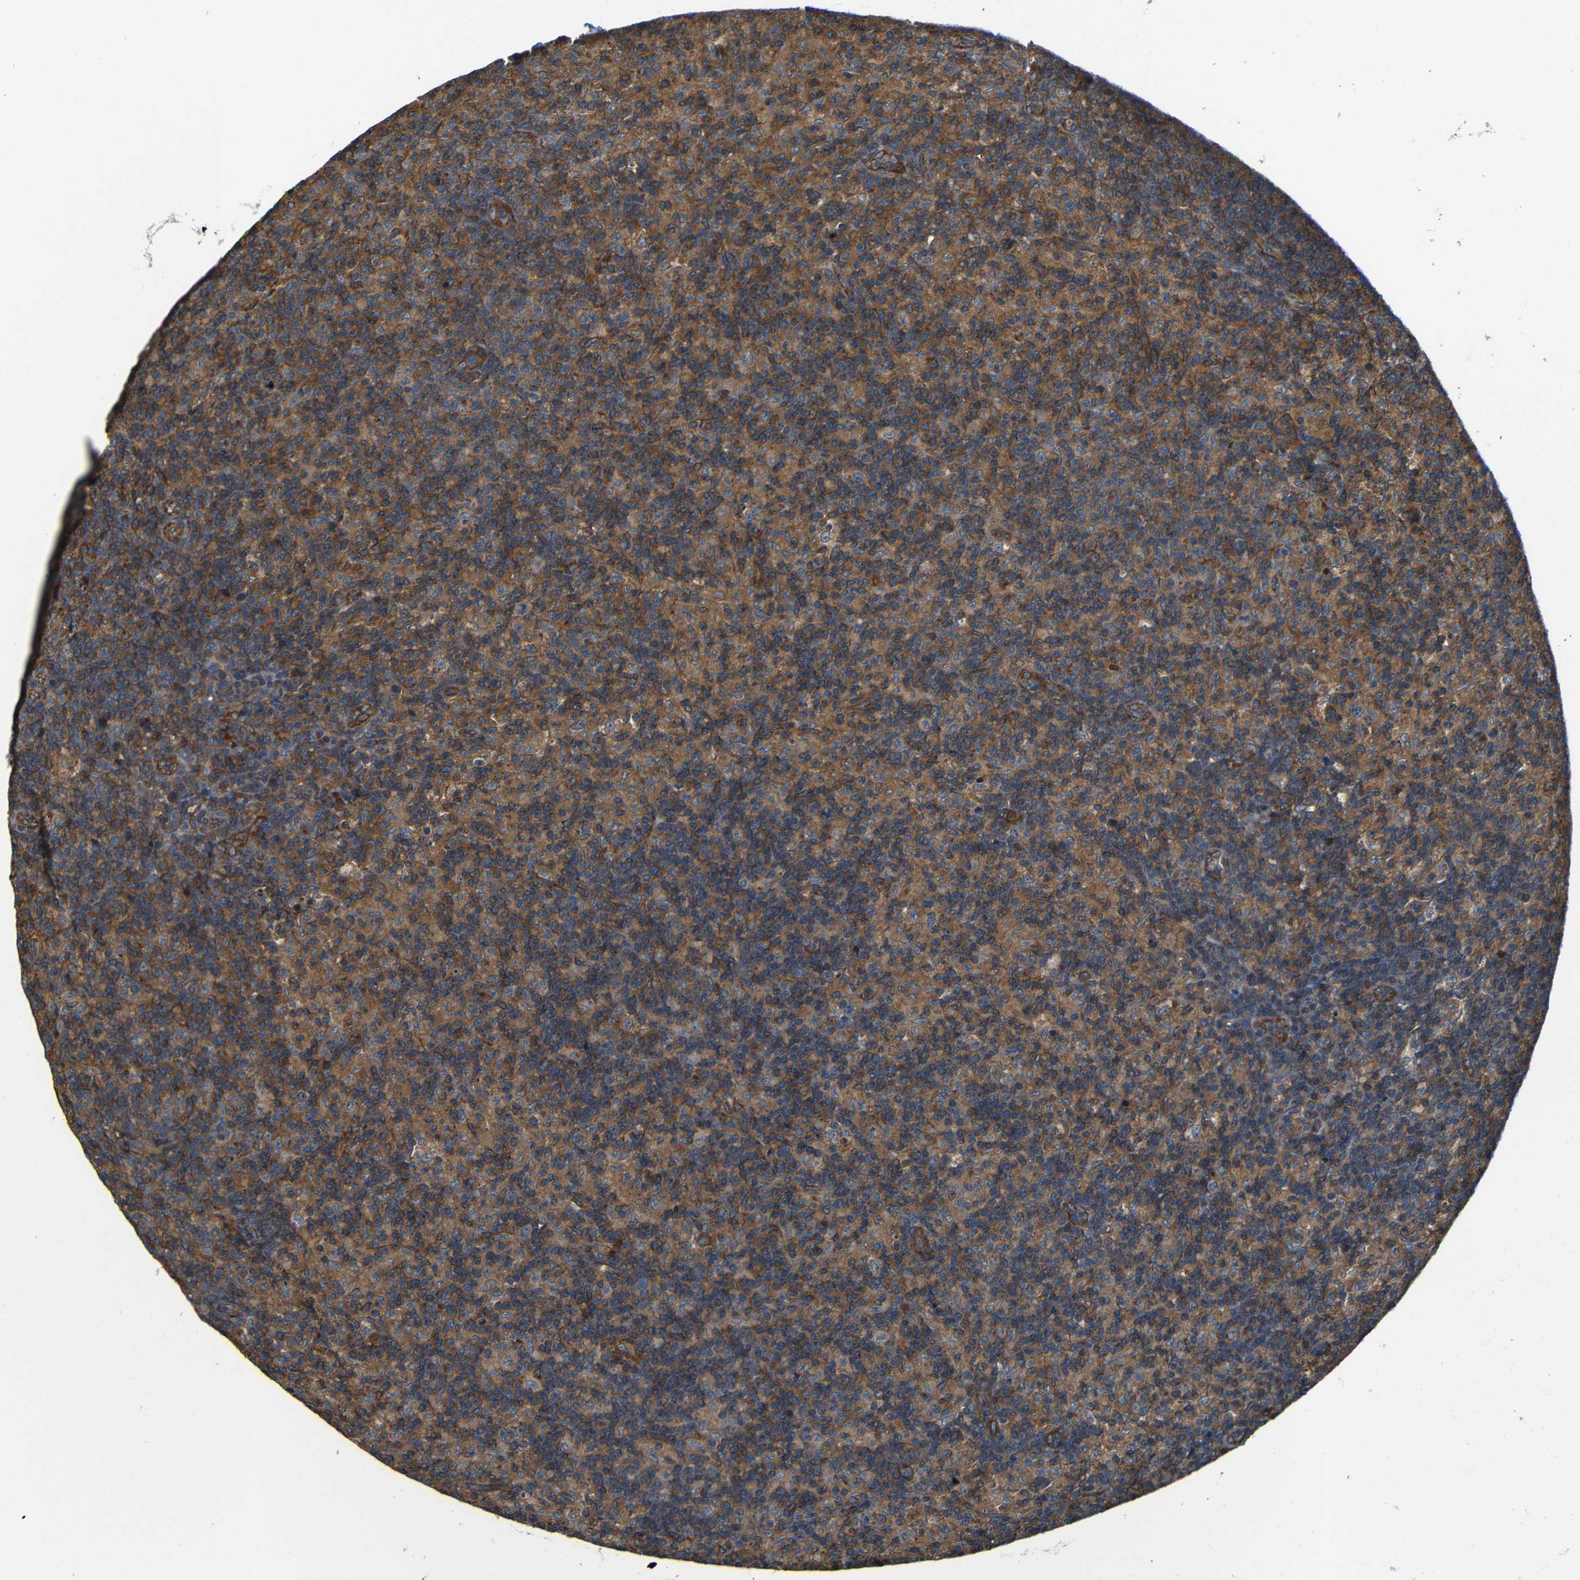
{"staining": {"intensity": "strong", "quantity": "25%-75%", "location": "cytoplasmic/membranous"}, "tissue": "lymph node", "cell_type": "Germinal center cells", "image_type": "normal", "snomed": [{"axis": "morphology", "description": "Normal tissue, NOS"}, {"axis": "morphology", "description": "Inflammation, NOS"}, {"axis": "topography", "description": "Lymph node"}], "caption": "Immunohistochemical staining of unremarkable human lymph node reveals high levels of strong cytoplasmic/membranous expression in about 25%-75% of germinal center cells.", "gene": "PTCH1", "patient": {"sex": "male", "age": 55}}